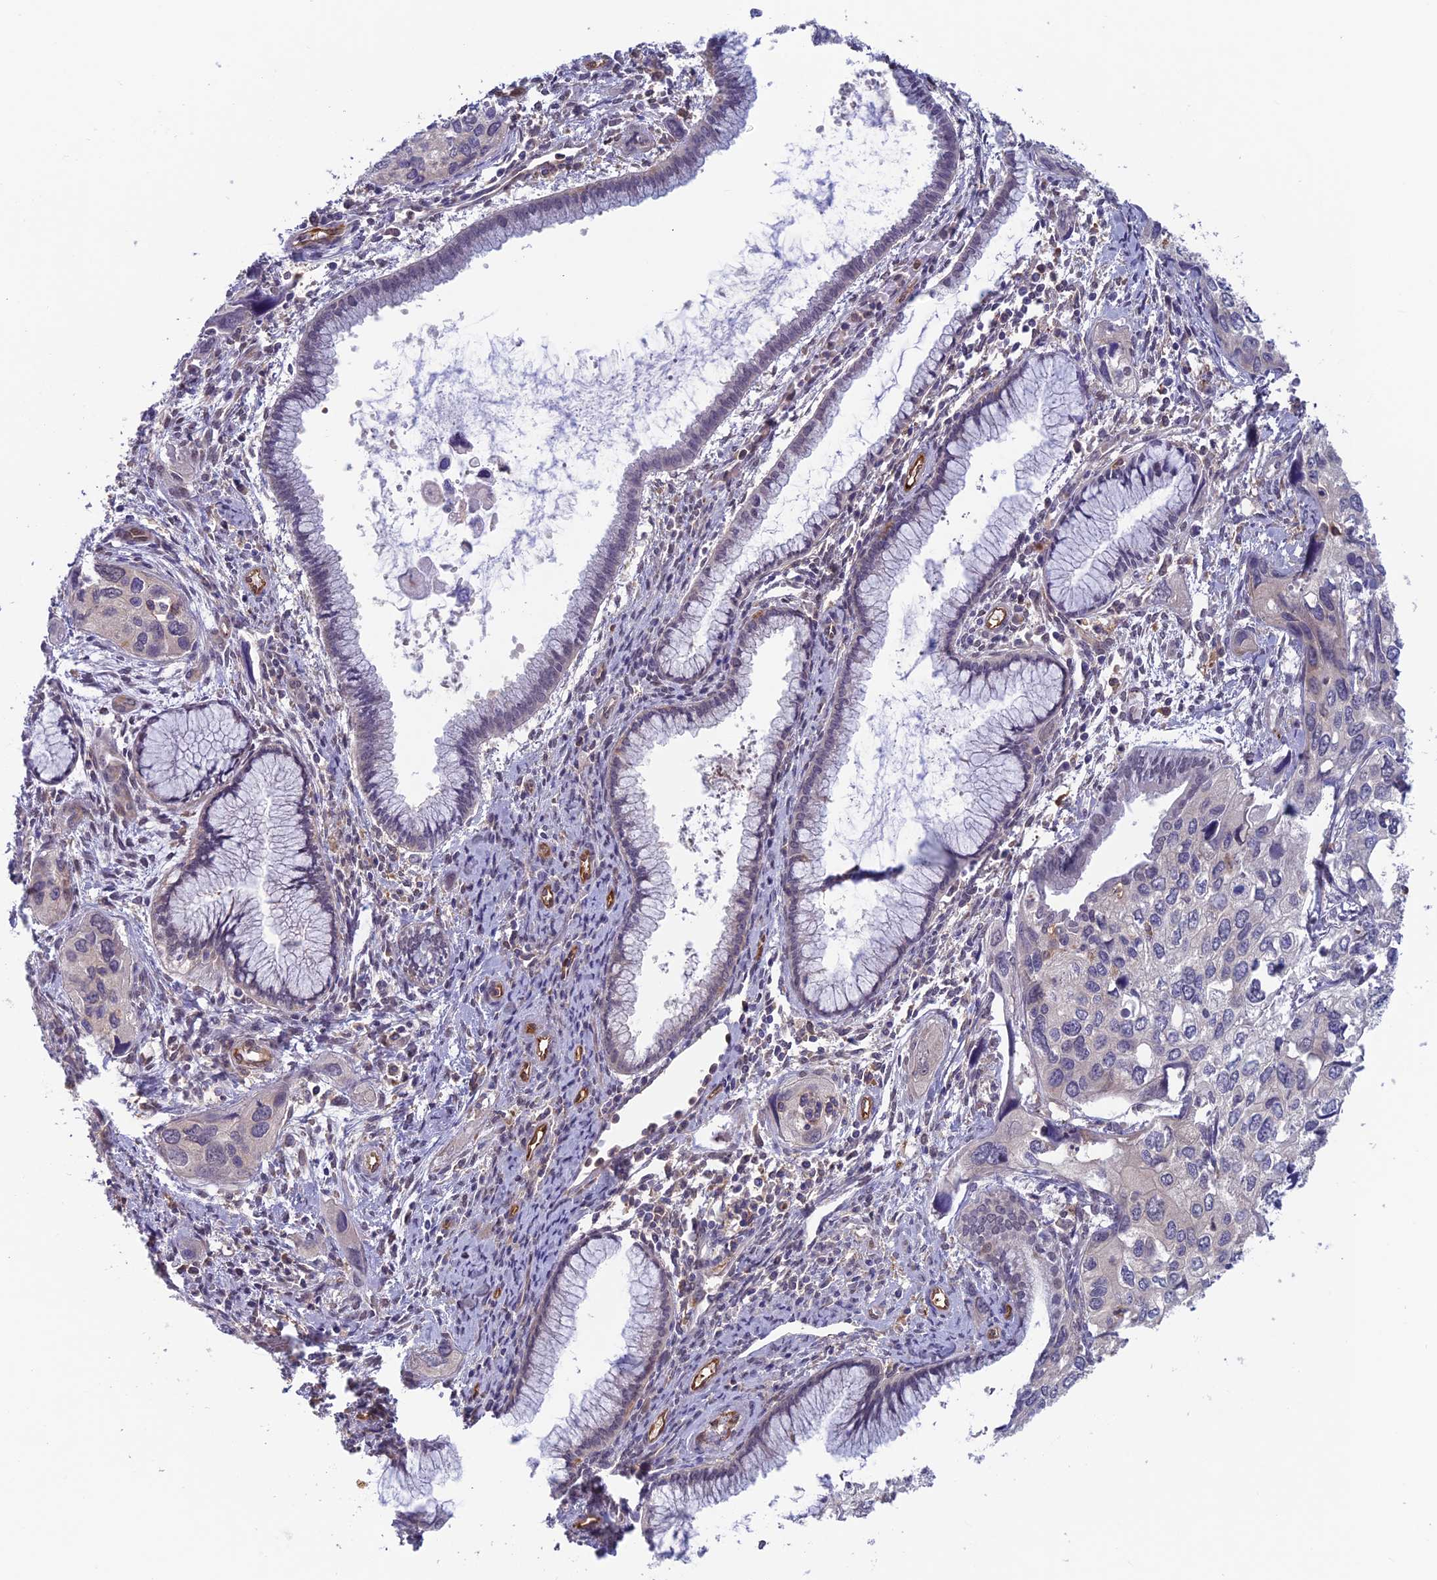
{"staining": {"intensity": "weak", "quantity": "25%-75%", "location": "cytoplasmic/membranous"}, "tissue": "cervical cancer", "cell_type": "Tumor cells", "image_type": "cancer", "snomed": [{"axis": "morphology", "description": "Squamous cell carcinoma, NOS"}, {"axis": "topography", "description": "Cervix"}], "caption": "Cervical cancer (squamous cell carcinoma) stained with DAB IHC exhibits low levels of weak cytoplasmic/membranous staining in approximately 25%-75% of tumor cells. (DAB IHC, brown staining for protein, blue staining for nuclei).", "gene": "MAST2", "patient": {"sex": "female", "age": 55}}